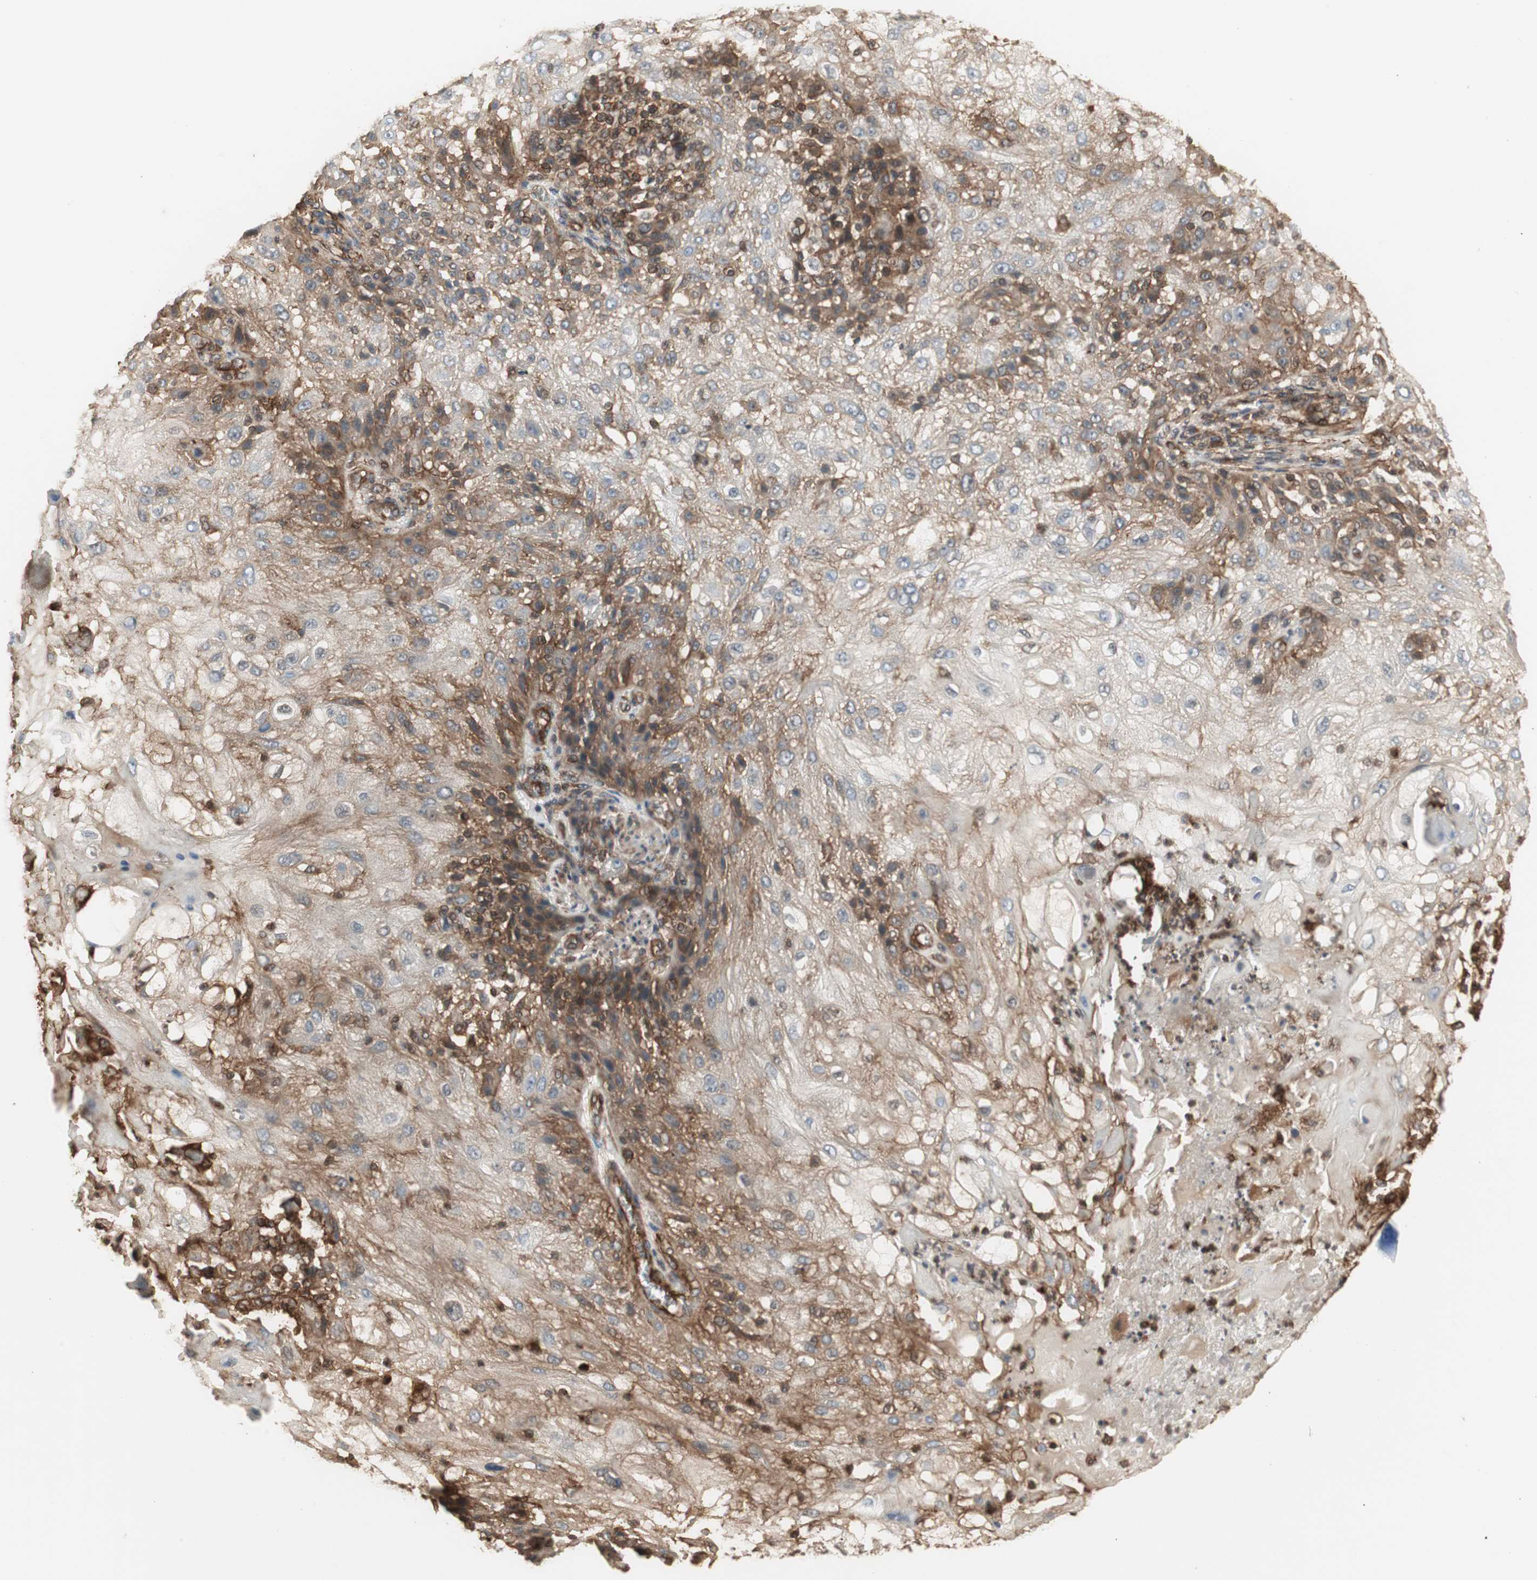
{"staining": {"intensity": "moderate", "quantity": "25%-75%", "location": "cytoplasmic/membranous"}, "tissue": "skin cancer", "cell_type": "Tumor cells", "image_type": "cancer", "snomed": [{"axis": "morphology", "description": "Normal tissue, NOS"}, {"axis": "morphology", "description": "Squamous cell carcinoma, NOS"}, {"axis": "topography", "description": "Skin"}], "caption": "Immunohistochemical staining of skin cancer (squamous cell carcinoma) demonstrates medium levels of moderate cytoplasmic/membranous protein expression in approximately 25%-75% of tumor cells.", "gene": "PTPN11", "patient": {"sex": "female", "age": 83}}